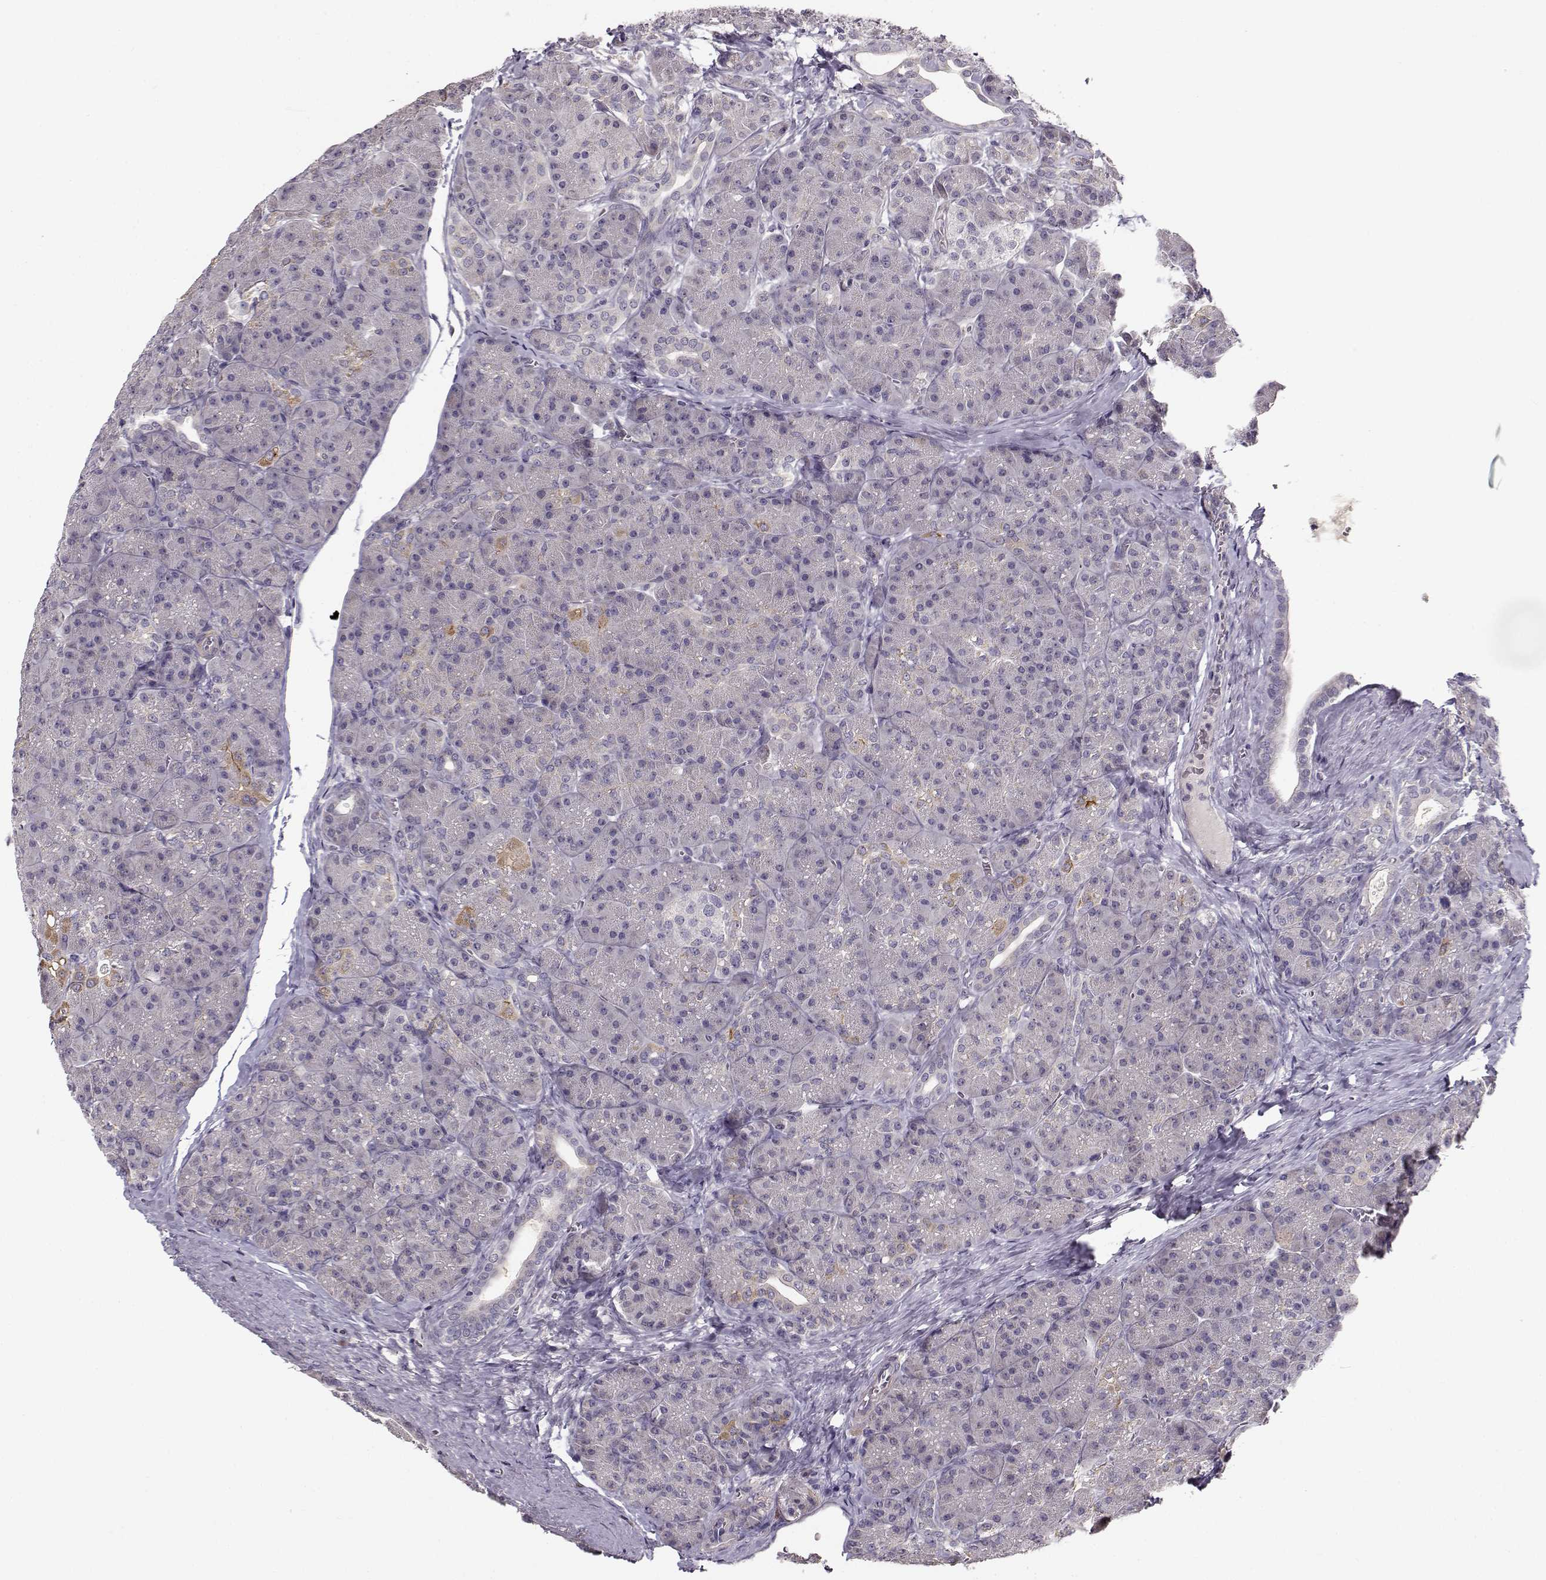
{"staining": {"intensity": "negative", "quantity": "none", "location": "none"}, "tissue": "pancreas", "cell_type": "Exocrine glandular cells", "image_type": "normal", "snomed": [{"axis": "morphology", "description": "Normal tissue, NOS"}, {"axis": "topography", "description": "Pancreas"}], "caption": "Immunohistochemical staining of normal human pancreas demonstrates no significant staining in exocrine glandular cells.", "gene": "ENTPD8", "patient": {"sex": "male", "age": 57}}